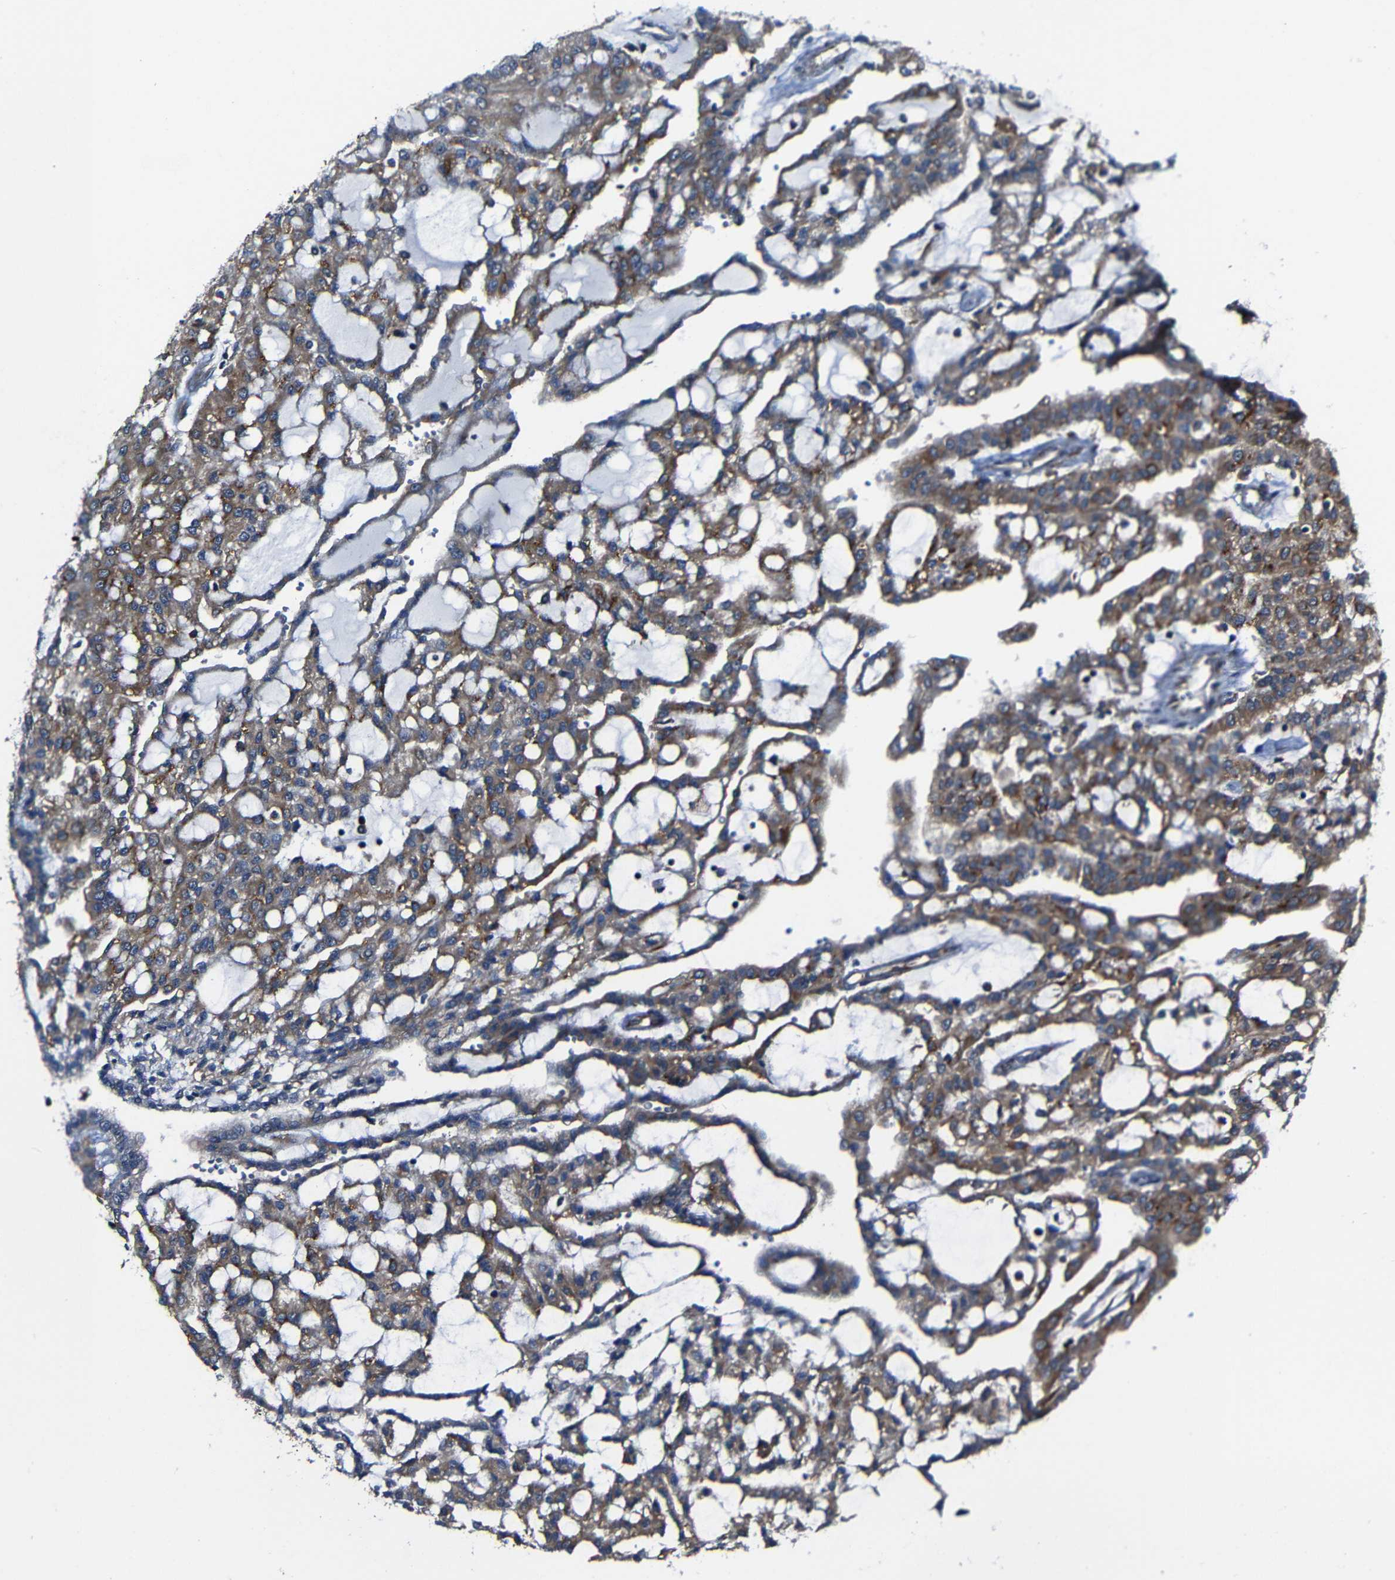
{"staining": {"intensity": "moderate", "quantity": ">75%", "location": "cytoplasmic/membranous"}, "tissue": "renal cancer", "cell_type": "Tumor cells", "image_type": "cancer", "snomed": [{"axis": "morphology", "description": "Adenocarcinoma, NOS"}, {"axis": "topography", "description": "Kidney"}], "caption": "Renal adenocarcinoma tissue reveals moderate cytoplasmic/membranous expression in approximately >75% of tumor cells, visualized by immunohistochemistry.", "gene": "KIAA0513", "patient": {"sex": "male", "age": 63}}